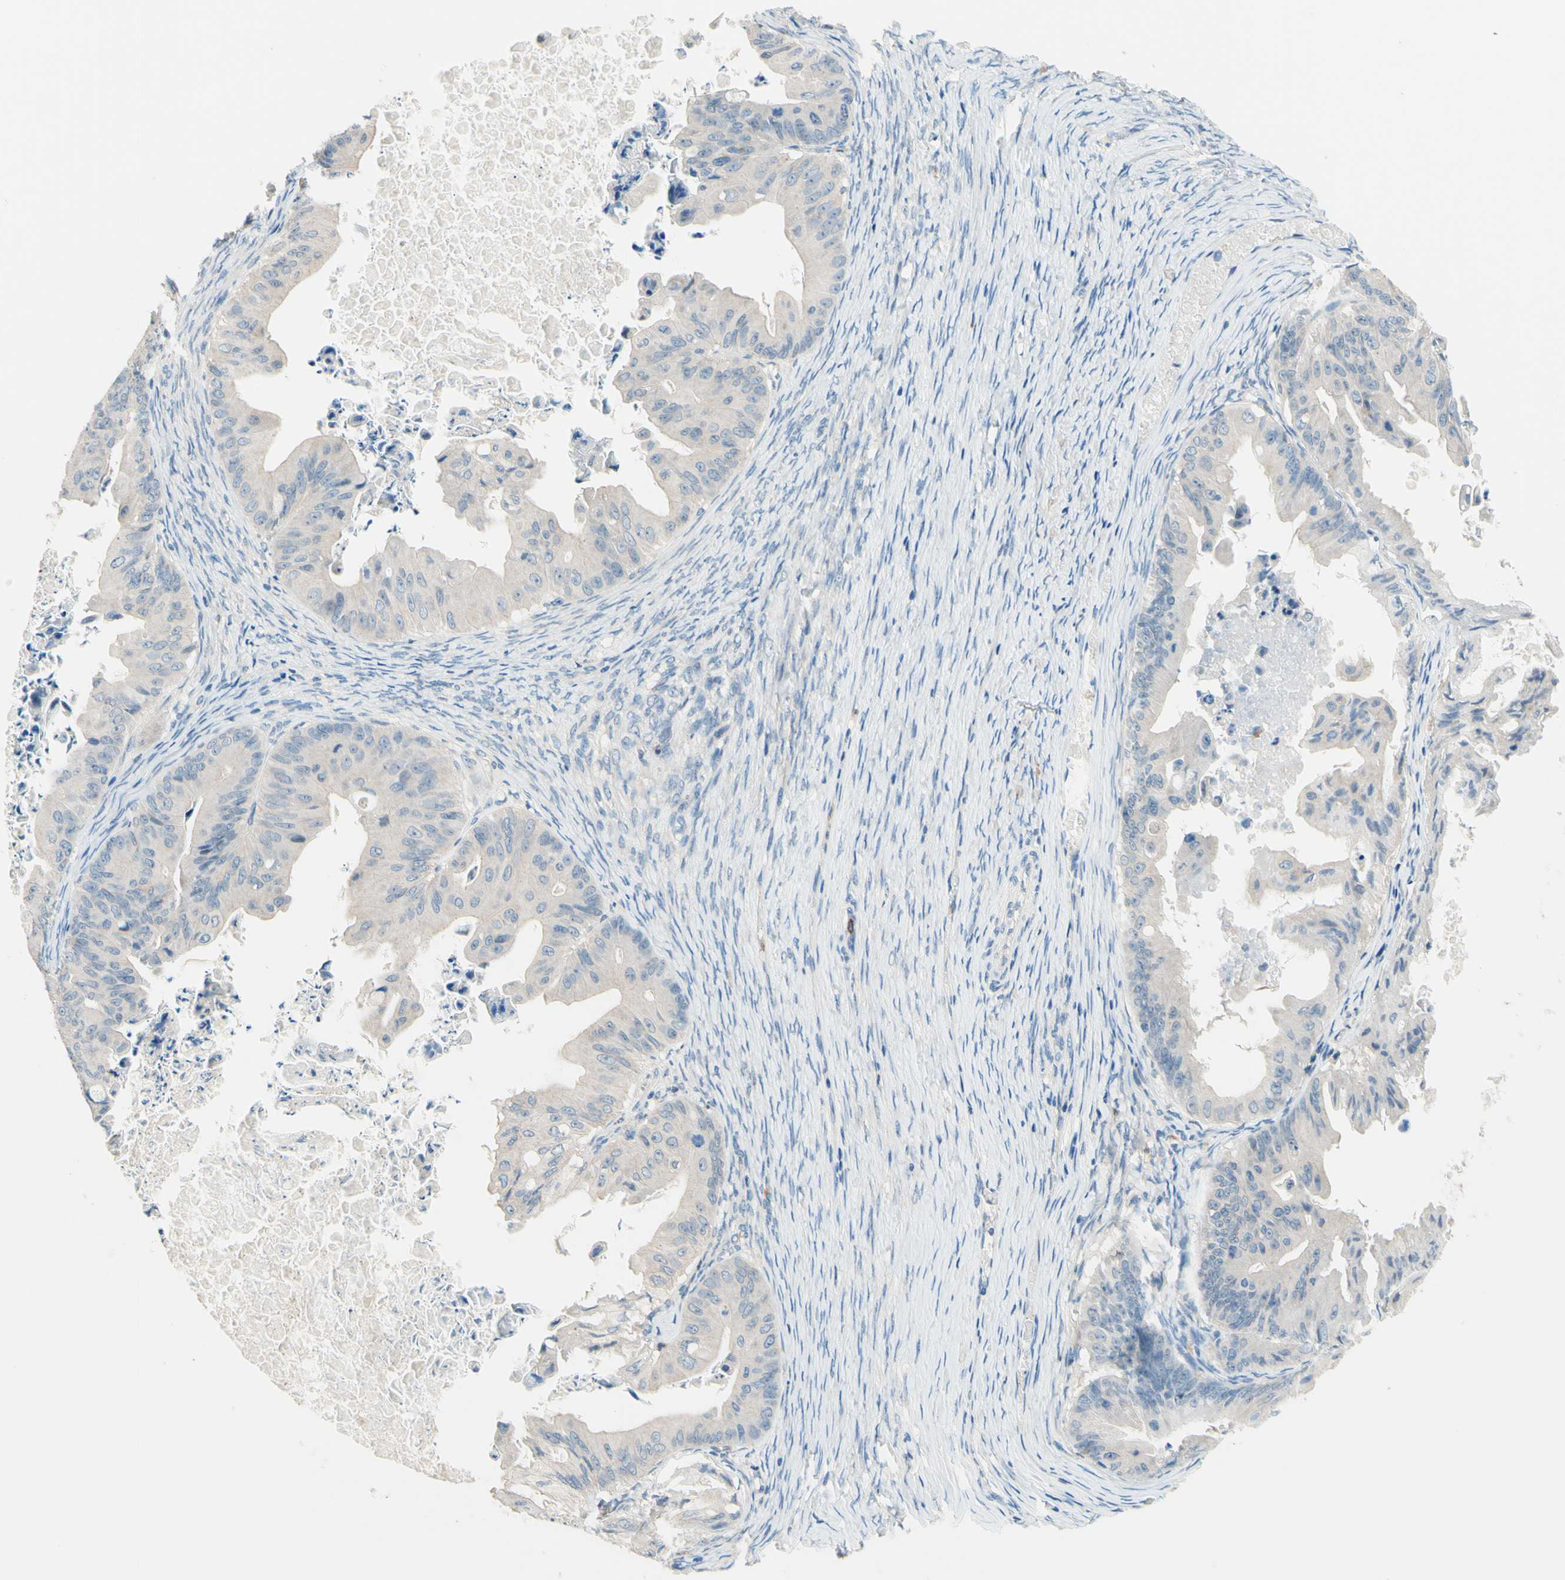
{"staining": {"intensity": "negative", "quantity": "none", "location": "none"}, "tissue": "ovarian cancer", "cell_type": "Tumor cells", "image_type": "cancer", "snomed": [{"axis": "morphology", "description": "Cystadenocarcinoma, mucinous, NOS"}, {"axis": "topography", "description": "Ovary"}], "caption": "Immunohistochemistry (IHC) photomicrograph of human mucinous cystadenocarcinoma (ovarian) stained for a protein (brown), which reveals no expression in tumor cells.", "gene": "SIGLEC9", "patient": {"sex": "female", "age": 37}}